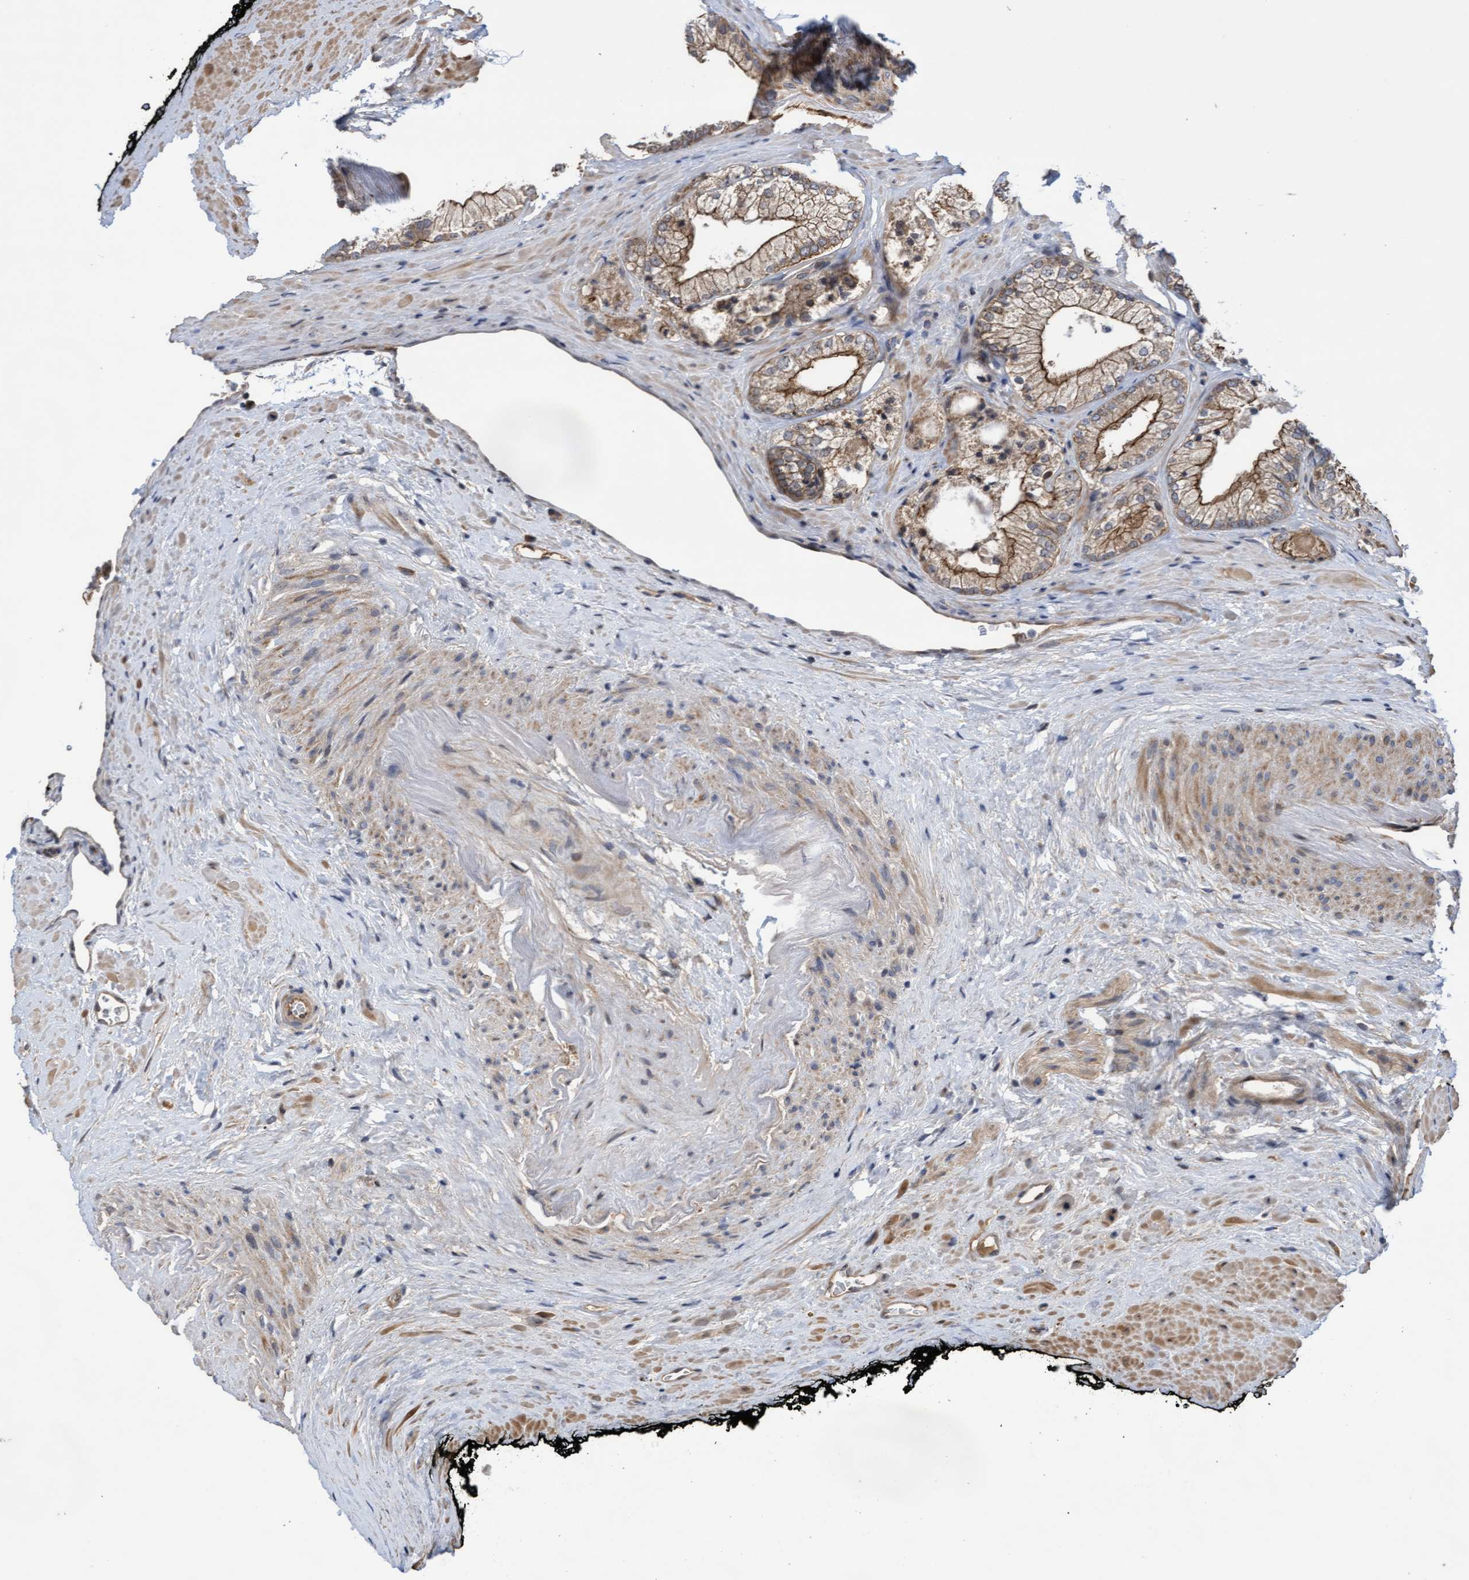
{"staining": {"intensity": "moderate", "quantity": "25%-75%", "location": "cytoplasmic/membranous"}, "tissue": "prostate cancer", "cell_type": "Tumor cells", "image_type": "cancer", "snomed": [{"axis": "morphology", "description": "Adenocarcinoma, Low grade"}, {"axis": "topography", "description": "Prostate"}], "caption": "About 25%-75% of tumor cells in prostate adenocarcinoma (low-grade) display moderate cytoplasmic/membranous protein expression as visualized by brown immunohistochemical staining.", "gene": "COBL", "patient": {"sex": "male", "age": 65}}